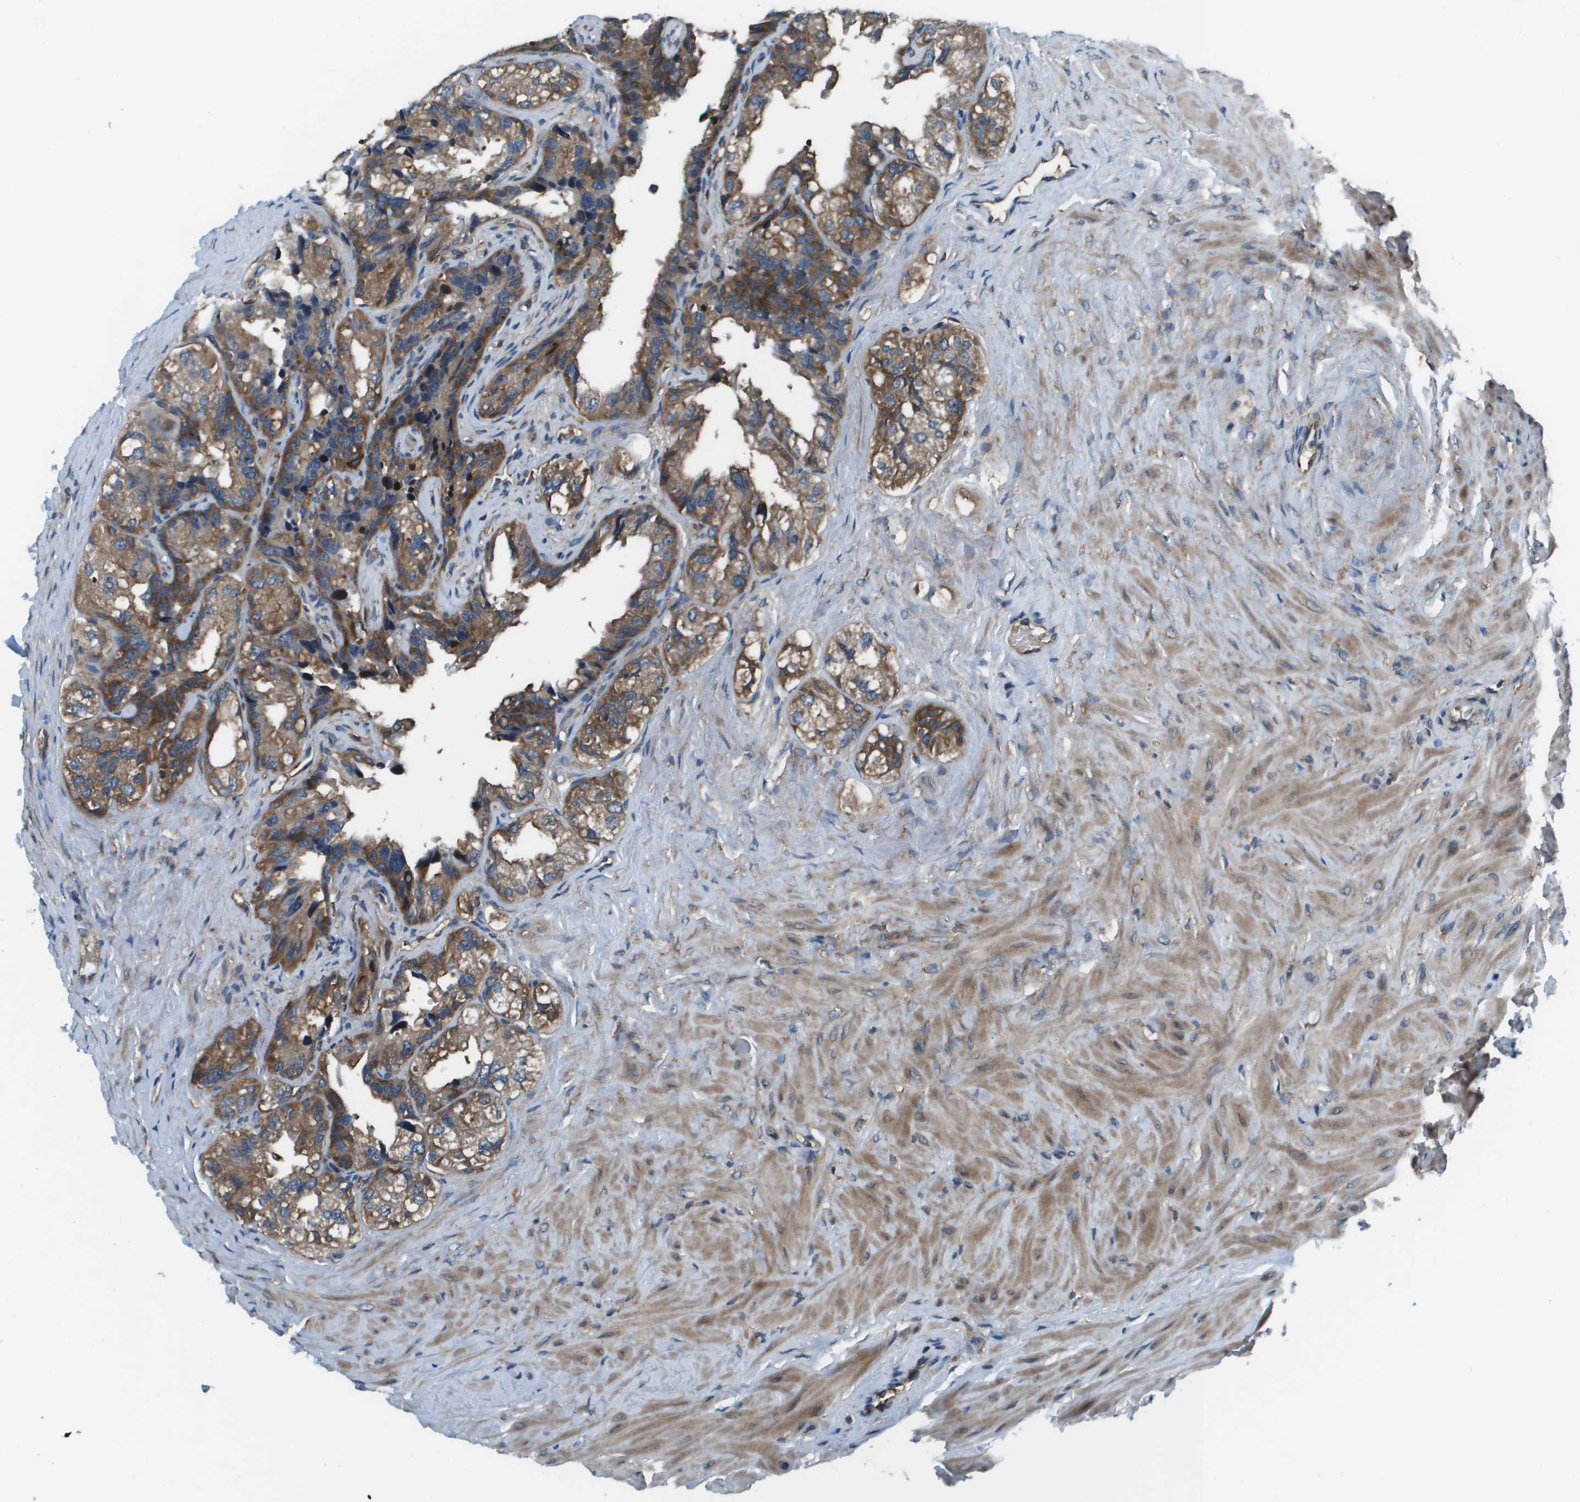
{"staining": {"intensity": "moderate", "quantity": ">75%", "location": "cytoplasmic/membranous"}, "tissue": "seminal vesicle", "cell_type": "Glandular cells", "image_type": "normal", "snomed": [{"axis": "morphology", "description": "Normal tissue, NOS"}, {"axis": "topography", "description": "Seminal veicle"}], "caption": "Moderate cytoplasmic/membranous staining is appreciated in approximately >75% of glandular cells in normal seminal vesicle.", "gene": "EIF3B", "patient": {"sex": "male", "age": 68}}